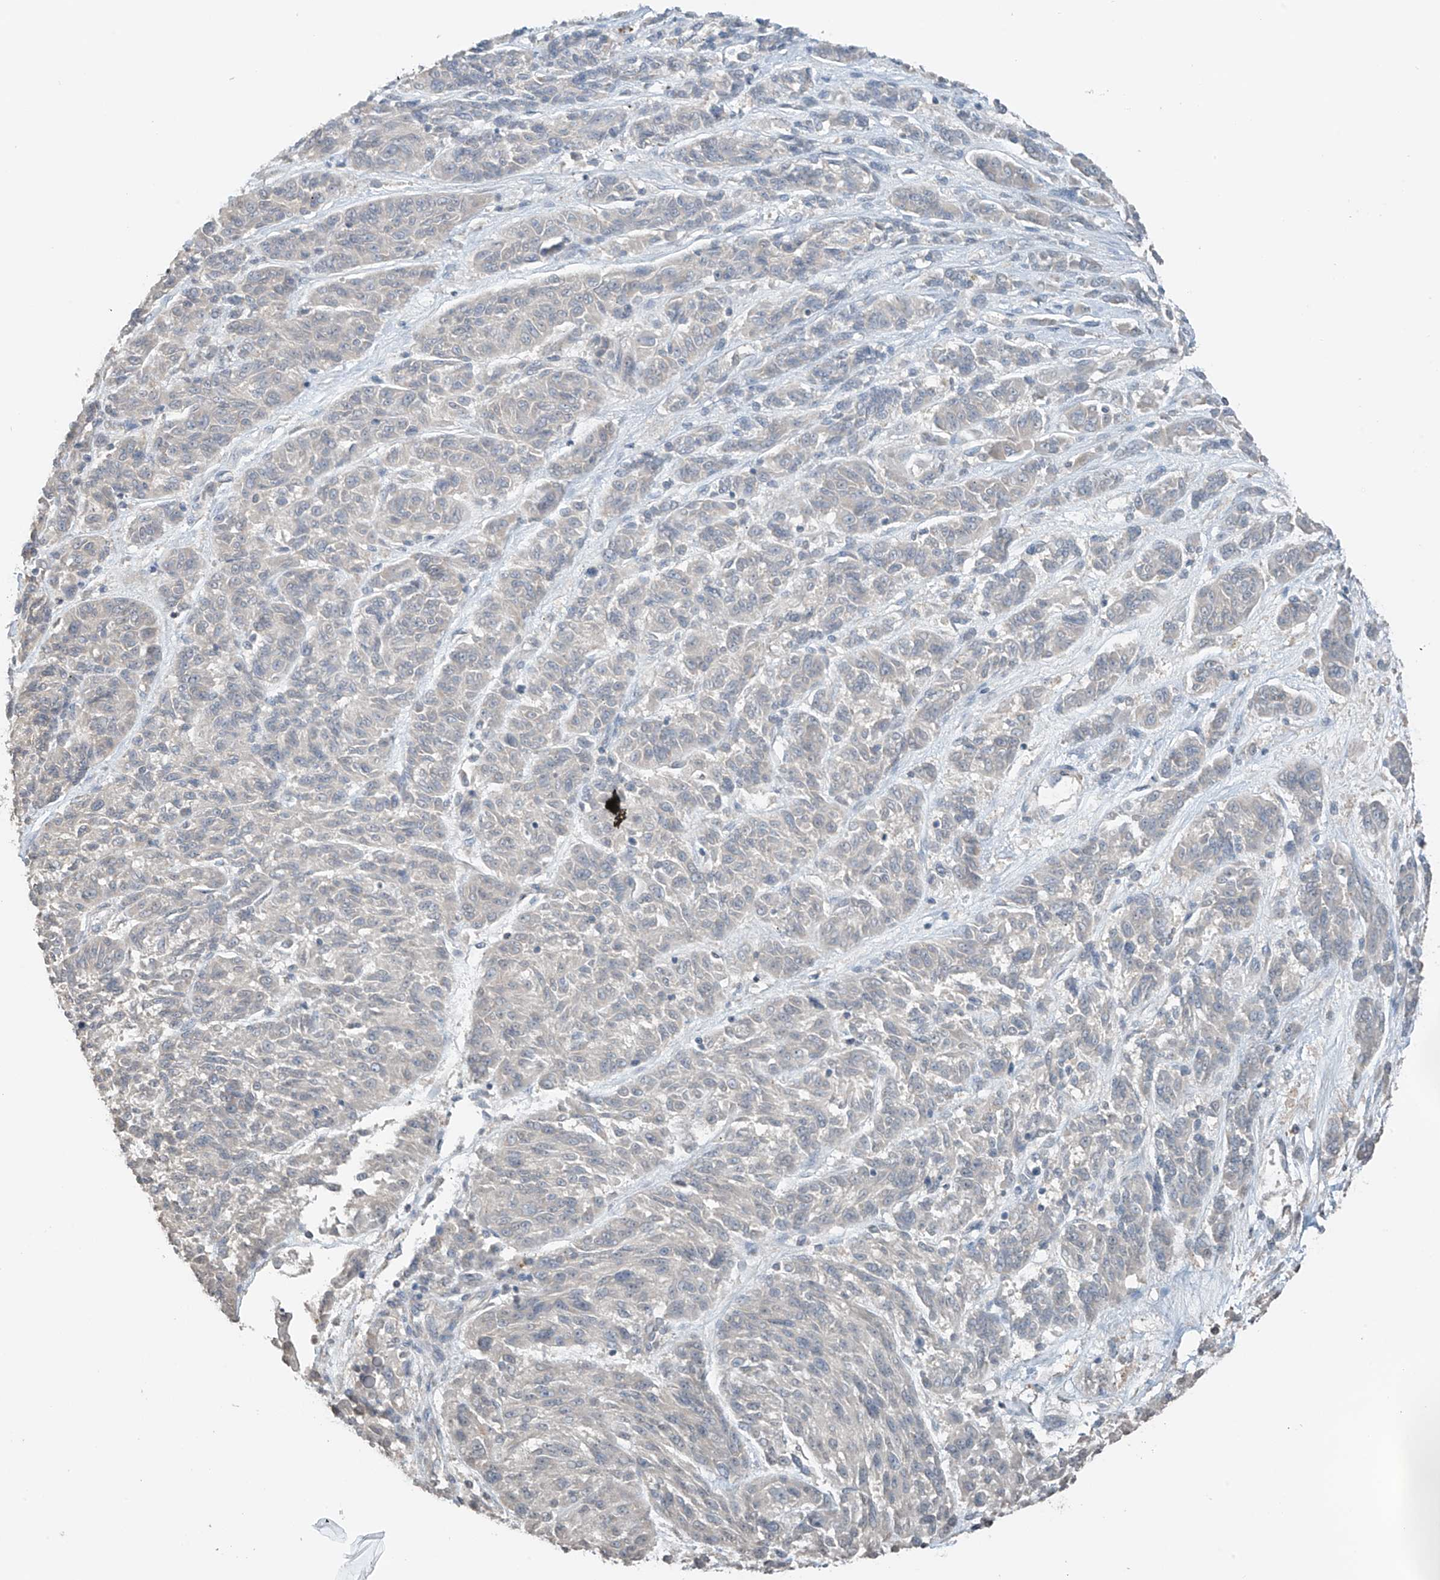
{"staining": {"intensity": "negative", "quantity": "none", "location": "none"}, "tissue": "melanoma", "cell_type": "Tumor cells", "image_type": "cancer", "snomed": [{"axis": "morphology", "description": "Malignant melanoma, NOS"}, {"axis": "topography", "description": "Skin"}], "caption": "Immunohistochemistry of human malignant melanoma demonstrates no staining in tumor cells.", "gene": "HOXA11", "patient": {"sex": "male", "age": 53}}